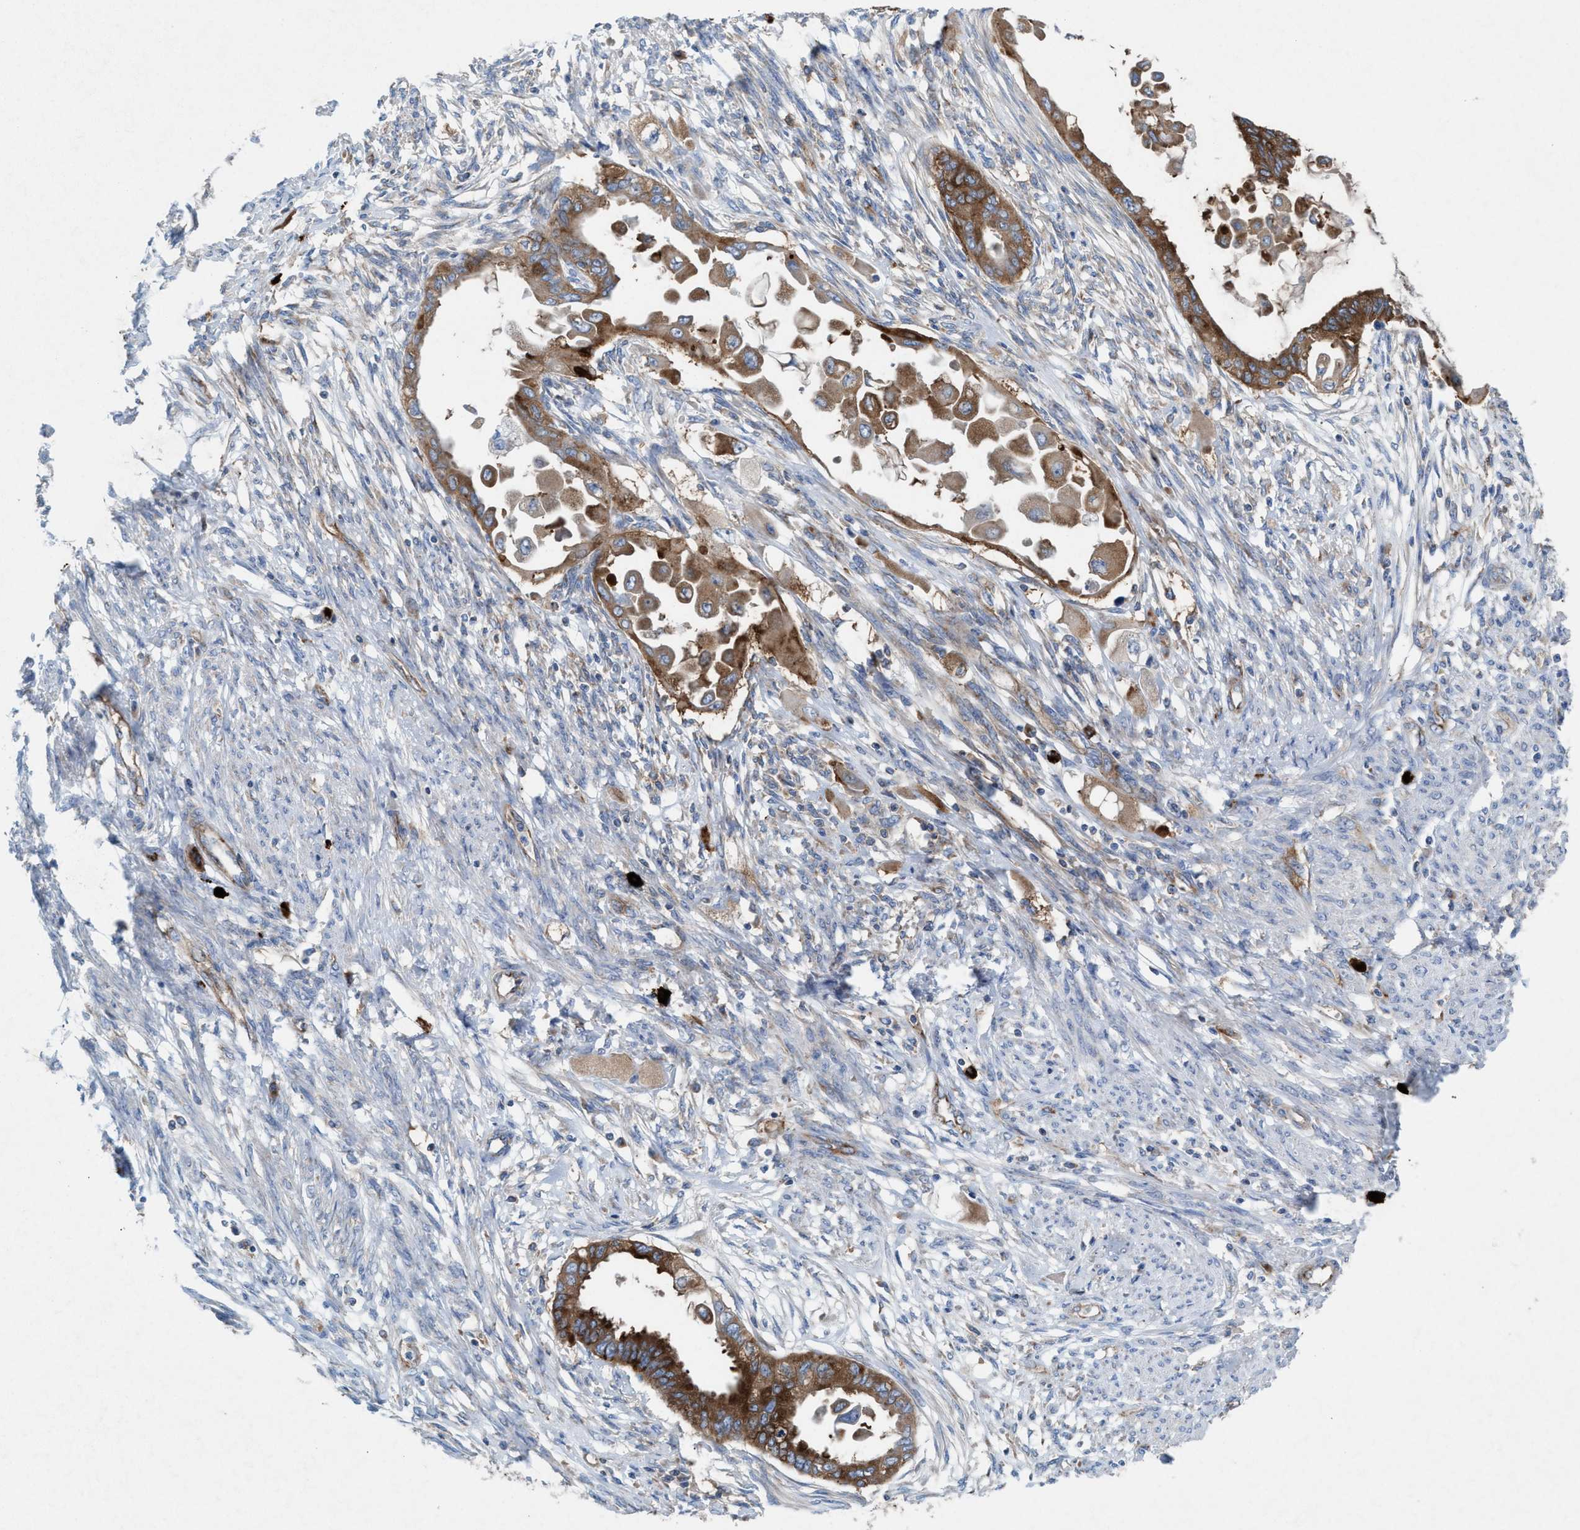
{"staining": {"intensity": "strong", "quantity": ">75%", "location": "cytoplasmic/membranous"}, "tissue": "cervical cancer", "cell_type": "Tumor cells", "image_type": "cancer", "snomed": [{"axis": "morphology", "description": "Normal tissue, NOS"}, {"axis": "morphology", "description": "Adenocarcinoma, NOS"}, {"axis": "topography", "description": "Cervix"}, {"axis": "topography", "description": "Endometrium"}], "caption": "Cervical cancer was stained to show a protein in brown. There is high levels of strong cytoplasmic/membranous positivity in about >75% of tumor cells.", "gene": "NYAP1", "patient": {"sex": "female", "age": 86}}